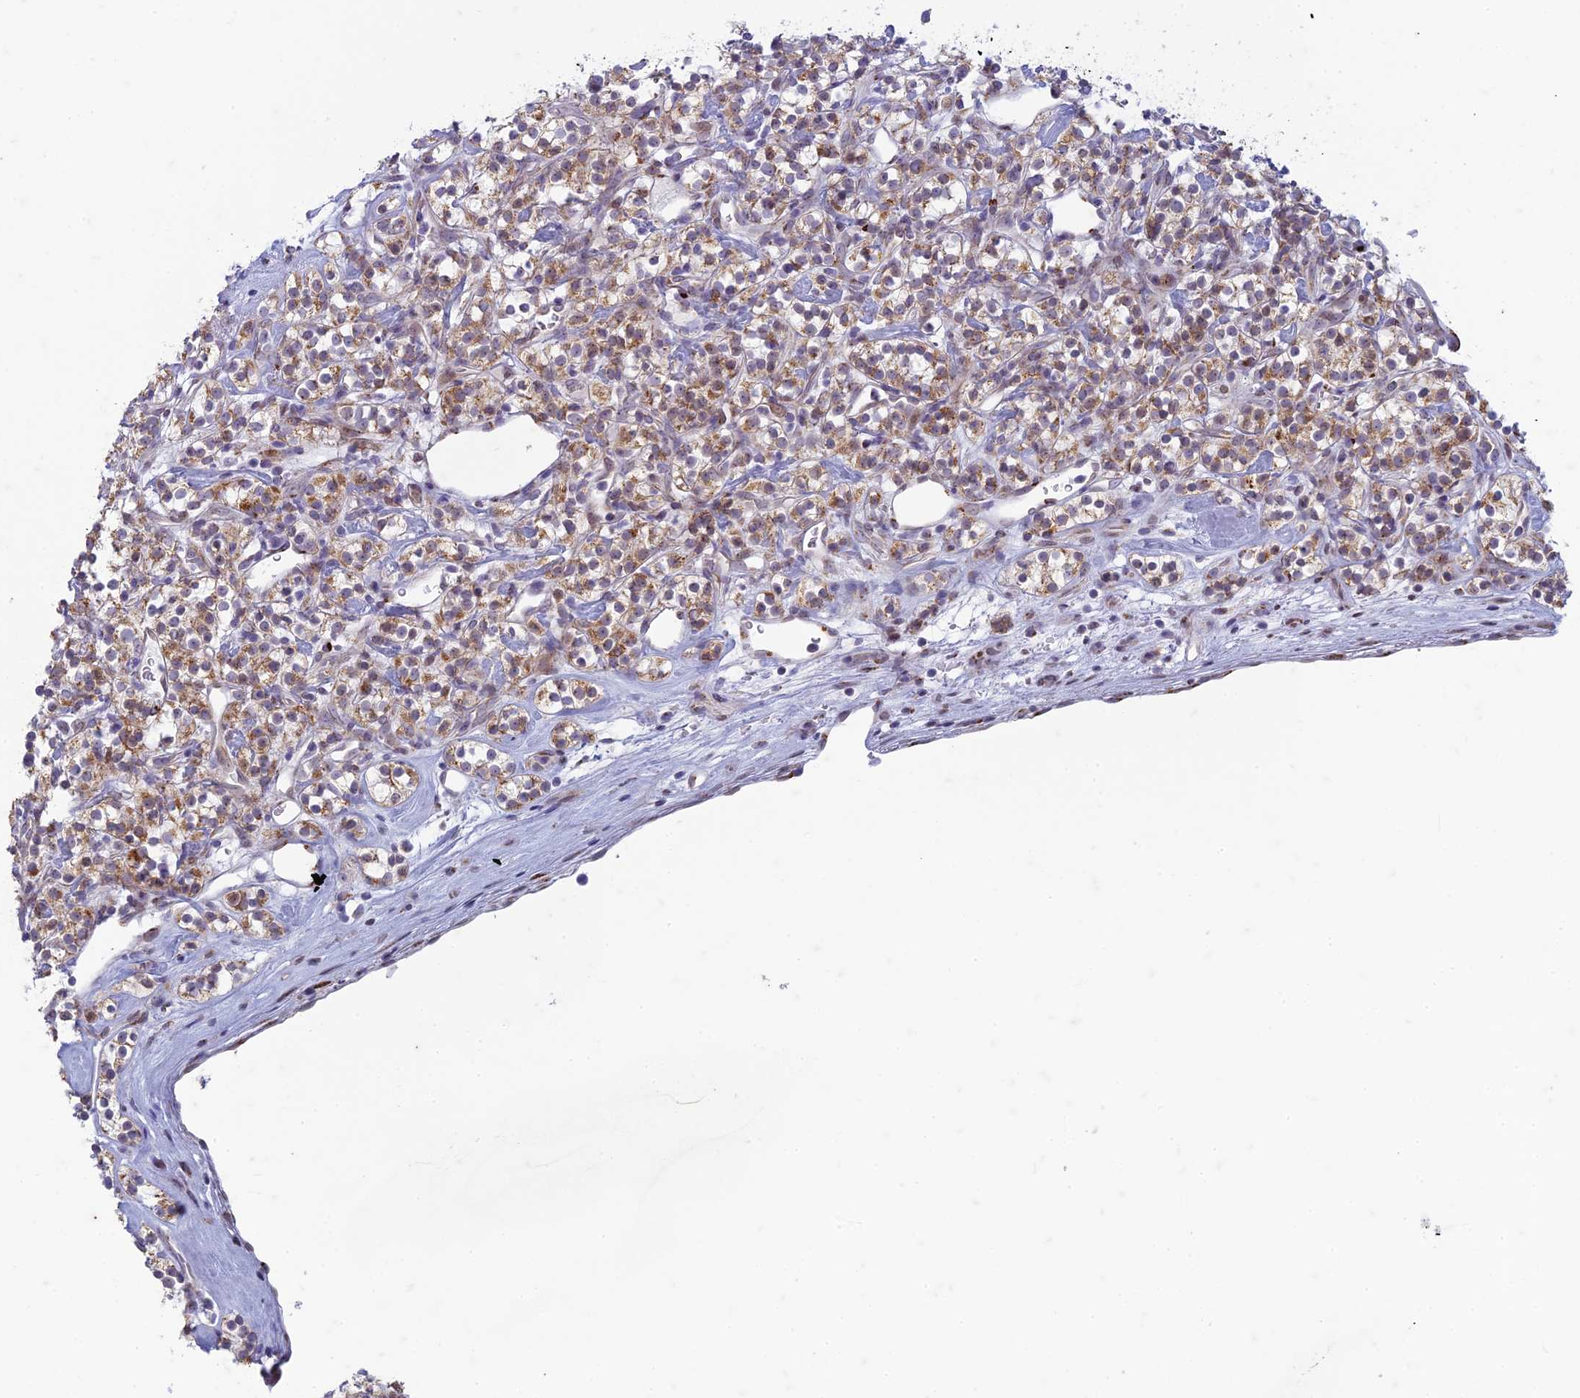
{"staining": {"intensity": "moderate", "quantity": ">75%", "location": "cytoplasmic/membranous"}, "tissue": "renal cancer", "cell_type": "Tumor cells", "image_type": "cancer", "snomed": [{"axis": "morphology", "description": "Adenocarcinoma, NOS"}, {"axis": "topography", "description": "Kidney"}], "caption": "Immunohistochemistry histopathology image of neoplastic tissue: human adenocarcinoma (renal) stained using IHC reveals medium levels of moderate protein expression localized specifically in the cytoplasmic/membranous of tumor cells, appearing as a cytoplasmic/membranous brown color.", "gene": "FAM3C", "patient": {"sex": "male", "age": 77}}